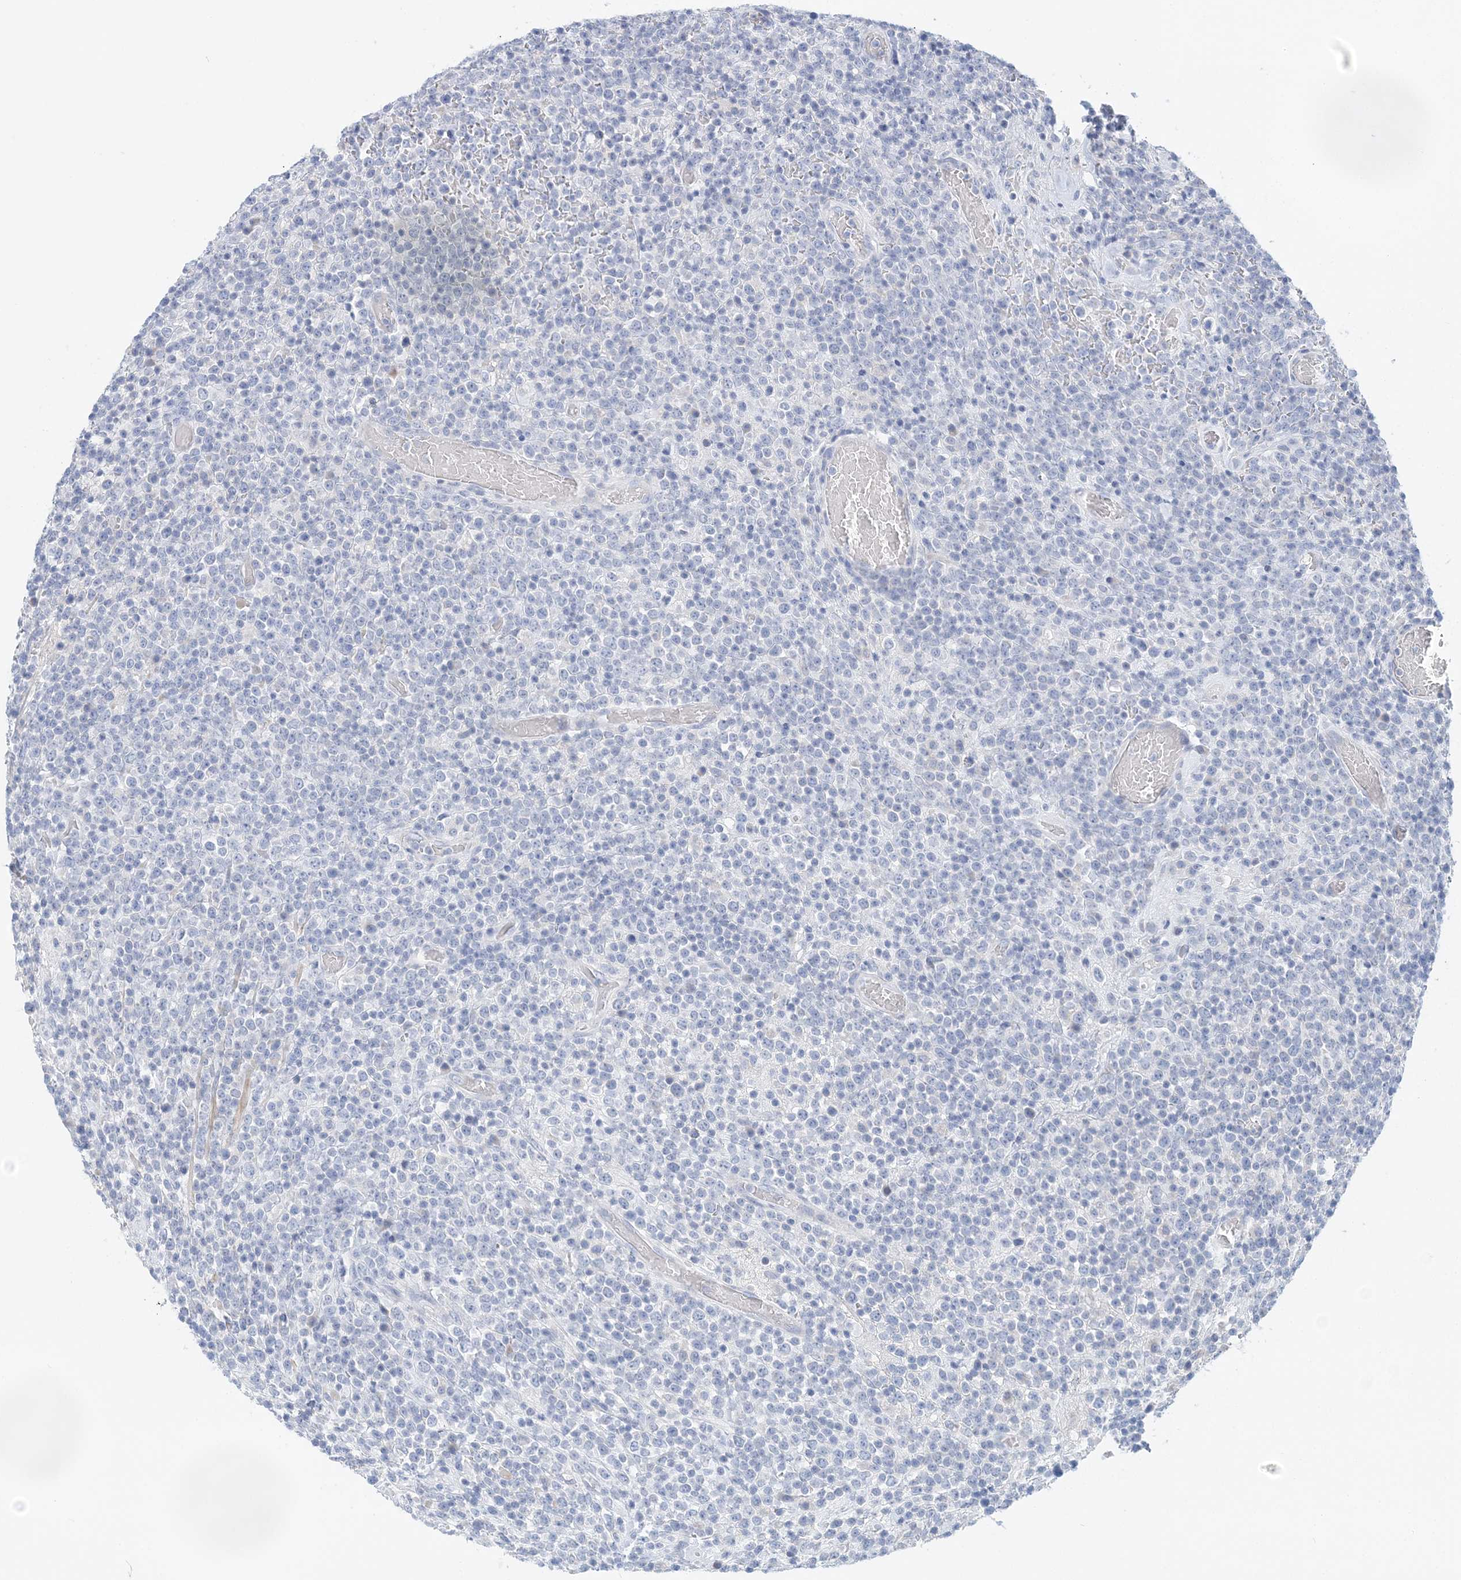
{"staining": {"intensity": "negative", "quantity": "none", "location": "none"}, "tissue": "lymphoma", "cell_type": "Tumor cells", "image_type": "cancer", "snomed": [{"axis": "morphology", "description": "Malignant lymphoma, non-Hodgkin's type, High grade"}, {"axis": "topography", "description": "Colon"}], "caption": "This is a image of IHC staining of high-grade malignant lymphoma, non-Hodgkin's type, which shows no staining in tumor cells. (Brightfield microscopy of DAB immunohistochemistry (IHC) at high magnification).", "gene": "LRRIQ4", "patient": {"sex": "female", "age": 53}}